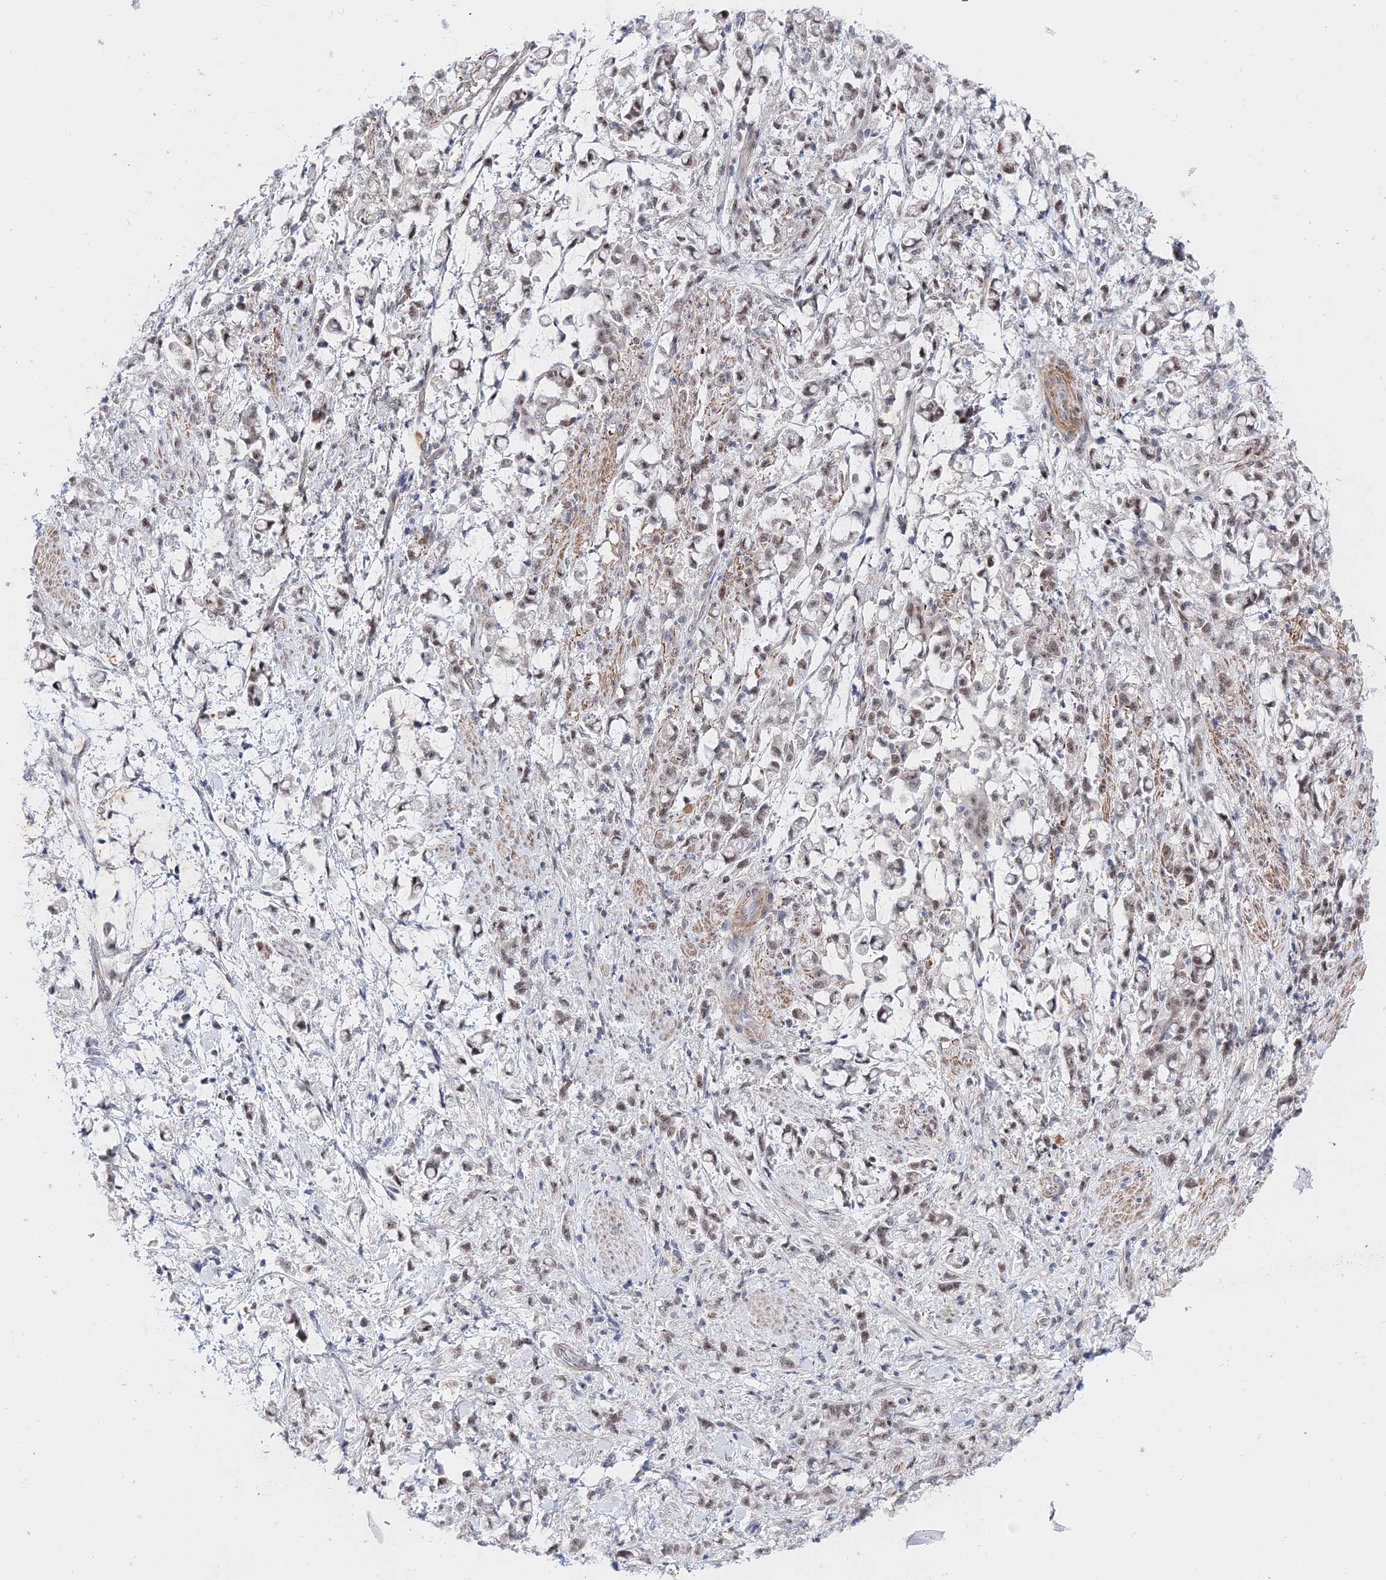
{"staining": {"intensity": "moderate", "quantity": "25%-75%", "location": "nuclear"}, "tissue": "stomach cancer", "cell_type": "Tumor cells", "image_type": "cancer", "snomed": [{"axis": "morphology", "description": "Adenocarcinoma, NOS"}, {"axis": "topography", "description": "Stomach"}], "caption": "Stomach adenocarcinoma stained for a protein (brown) reveals moderate nuclear positive positivity in approximately 25%-75% of tumor cells.", "gene": "CFAP92", "patient": {"sex": "female", "age": 60}}